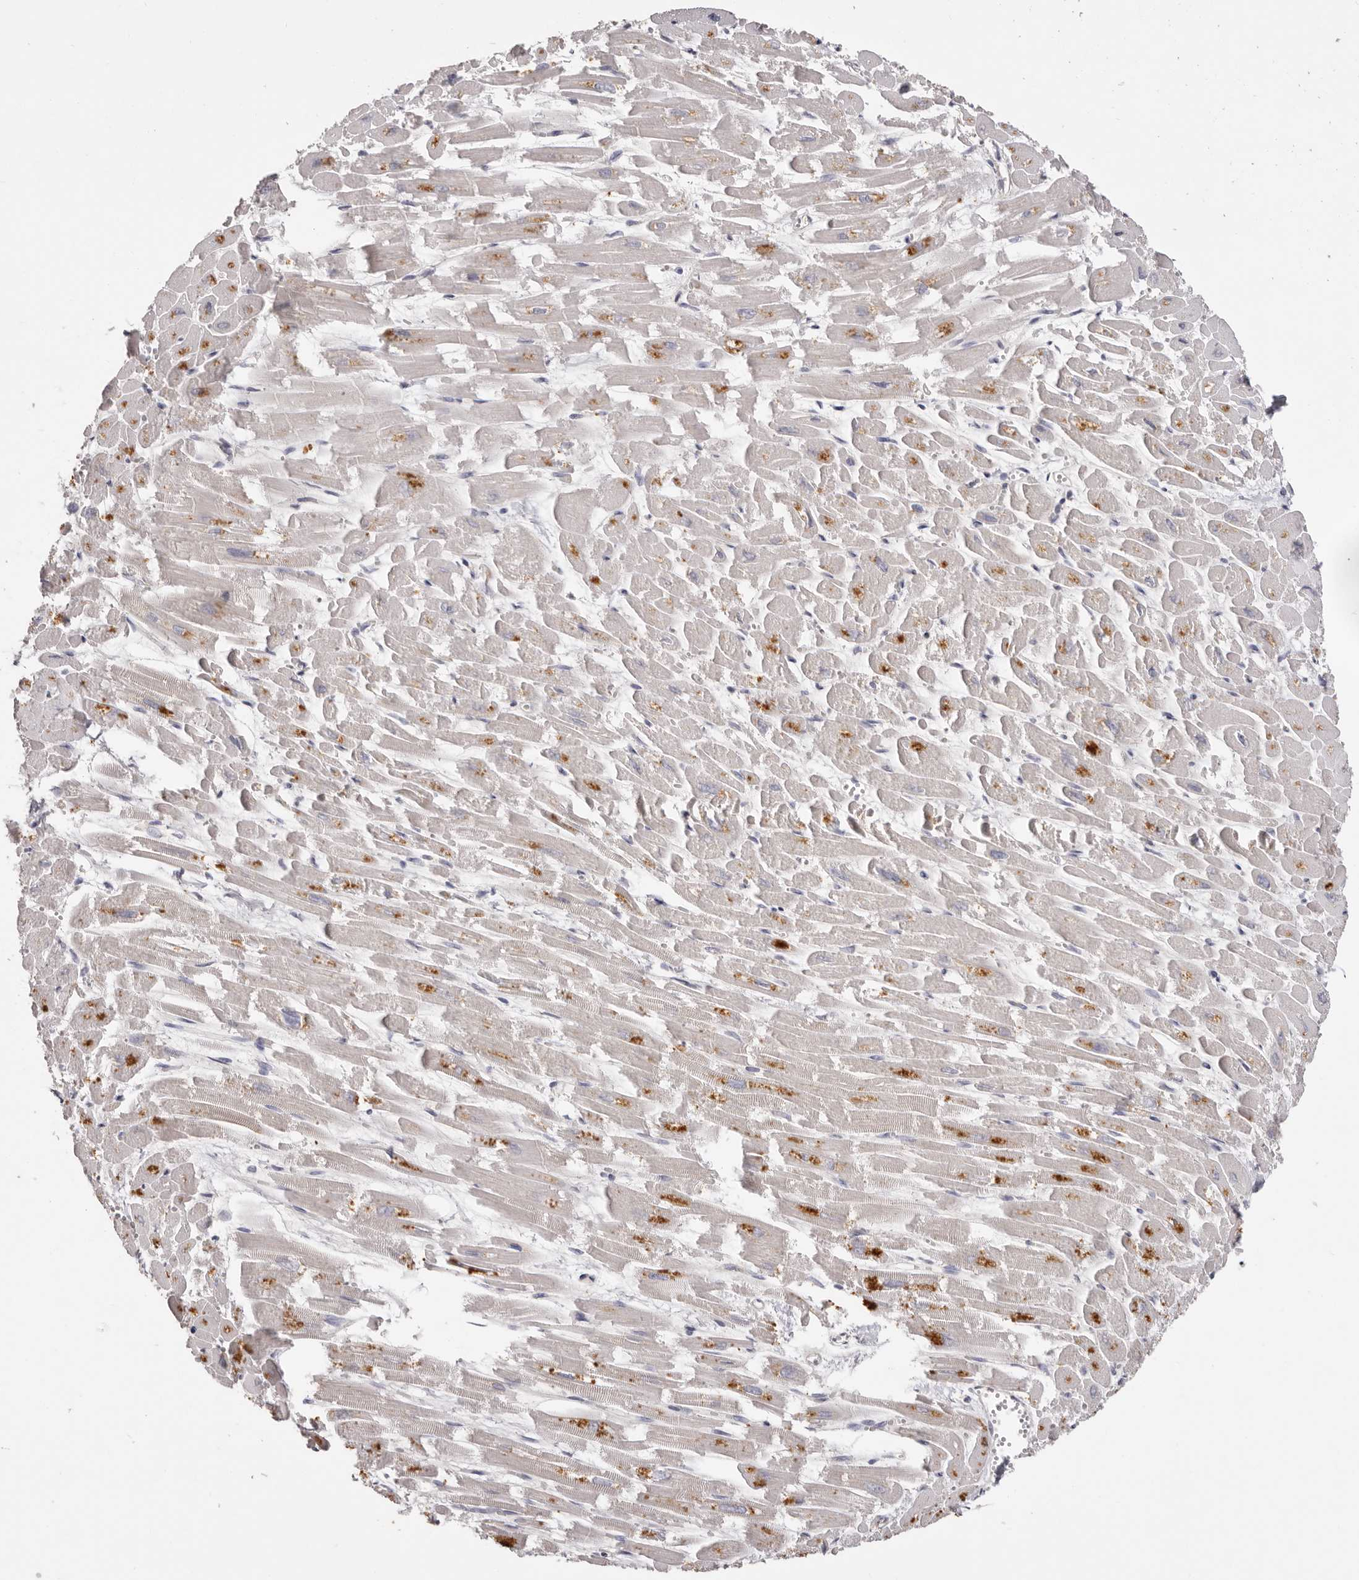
{"staining": {"intensity": "moderate", "quantity": "<25%", "location": "cytoplasmic/membranous"}, "tissue": "heart muscle", "cell_type": "Cardiomyocytes", "image_type": "normal", "snomed": [{"axis": "morphology", "description": "Normal tissue, NOS"}, {"axis": "topography", "description": "Heart"}], "caption": "Immunohistochemistry of benign human heart muscle reveals low levels of moderate cytoplasmic/membranous positivity in about <25% of cardiomyocytes. (Stains: DAB (3,3'-diaminobenzidine) in brown, nuclei in blue, Microscopy: brightfield microscopy at high magnification).", "gene": "FAM167B", "patient": {"sex": "male", "age": 54}}